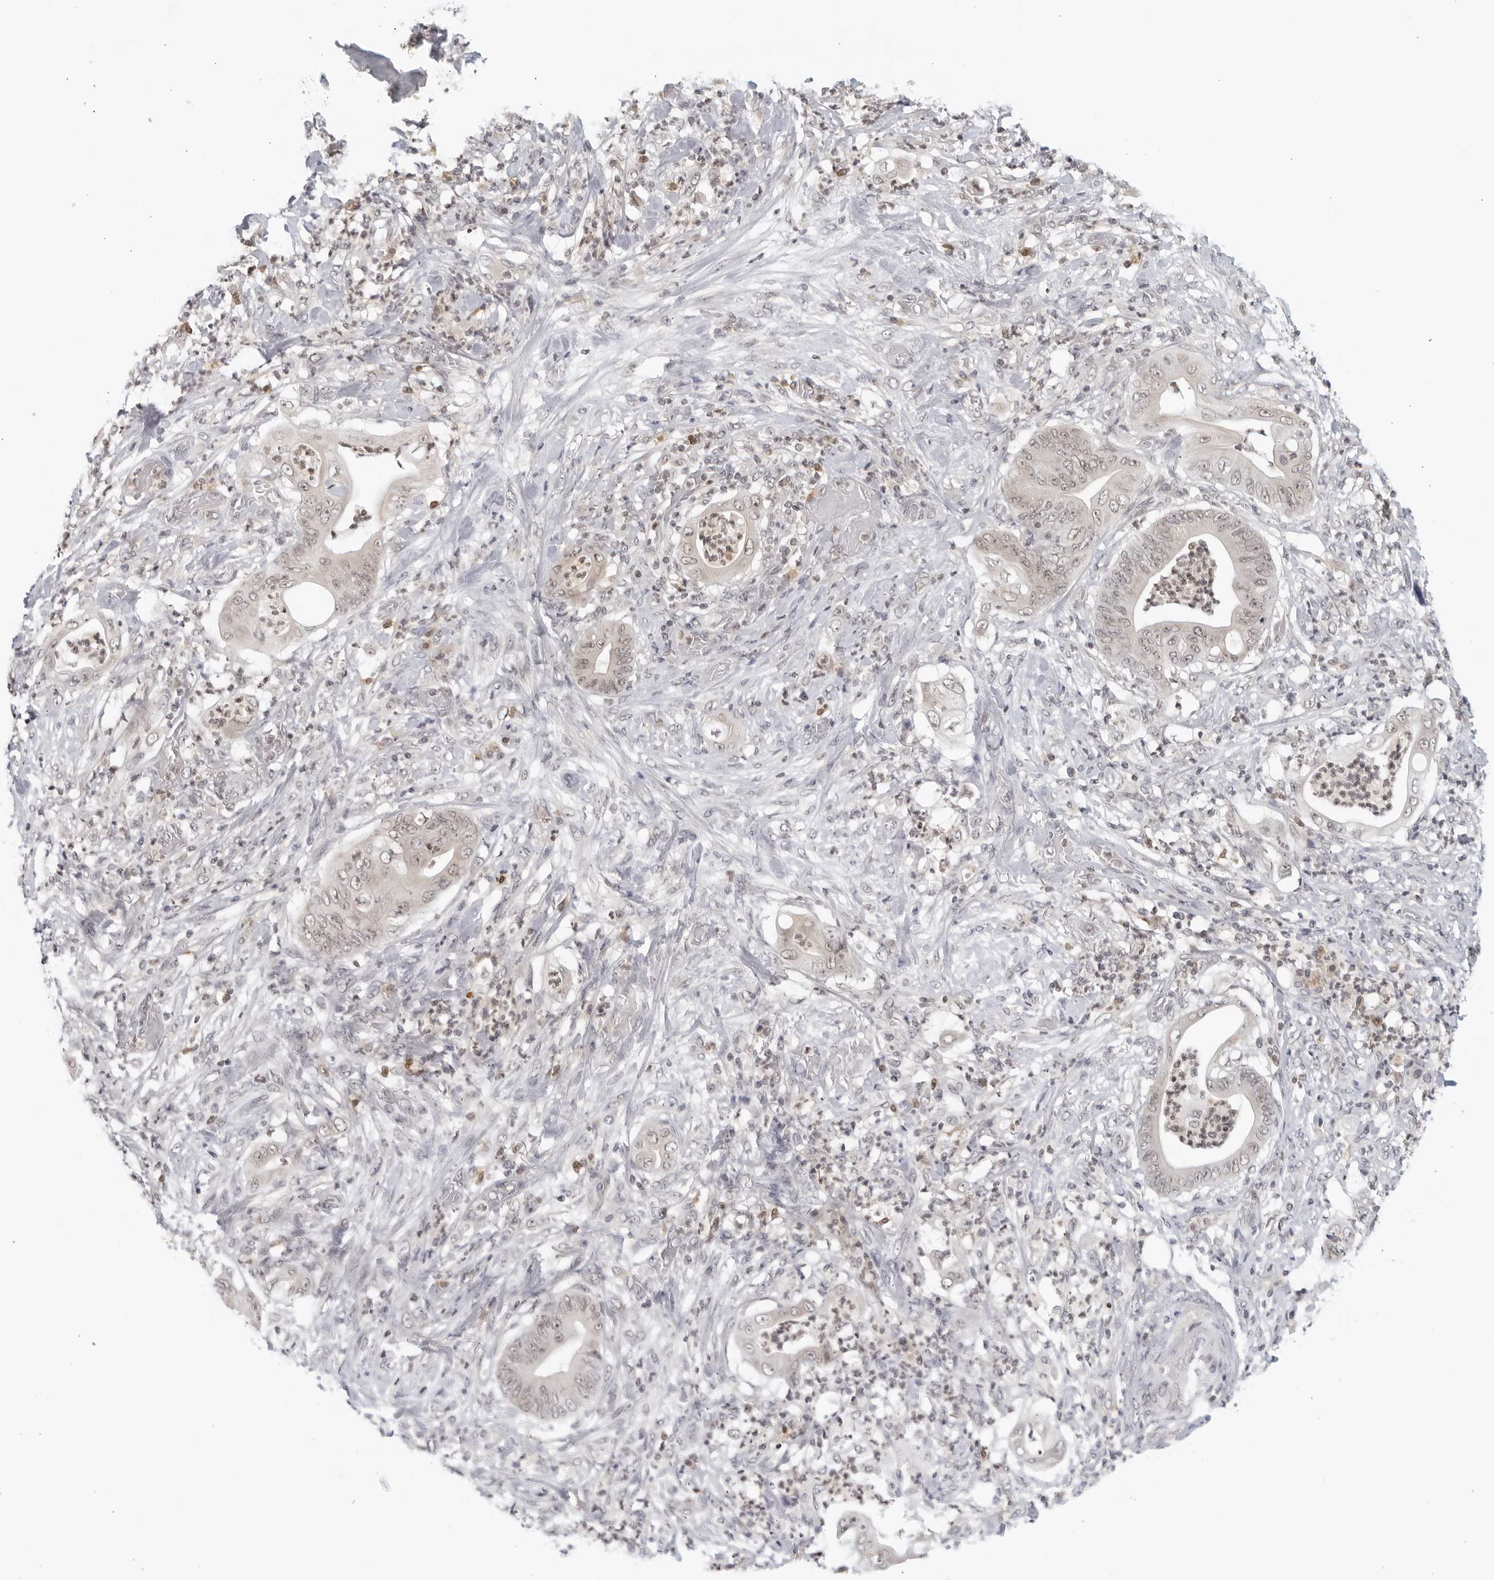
{"staining": {"intensity": "weak", "quantity": "<25%", "location": "nuclear"}, "tissue": "stomach cancer", "cell_type": "Tumor cells", "image_type": "cancer", "snomed": [{"axis": "morphology", "description": "Adenocarcinoma, NOS"}, {"axis": "topography", "description": "Stomach"}], "caption": "This is an IHC image of human adenocarcinoma (stomach). There is no positivity in tumor cells.", "gene": "RAB11FIP3", "patient": {"sex": "female", "age": 73}}